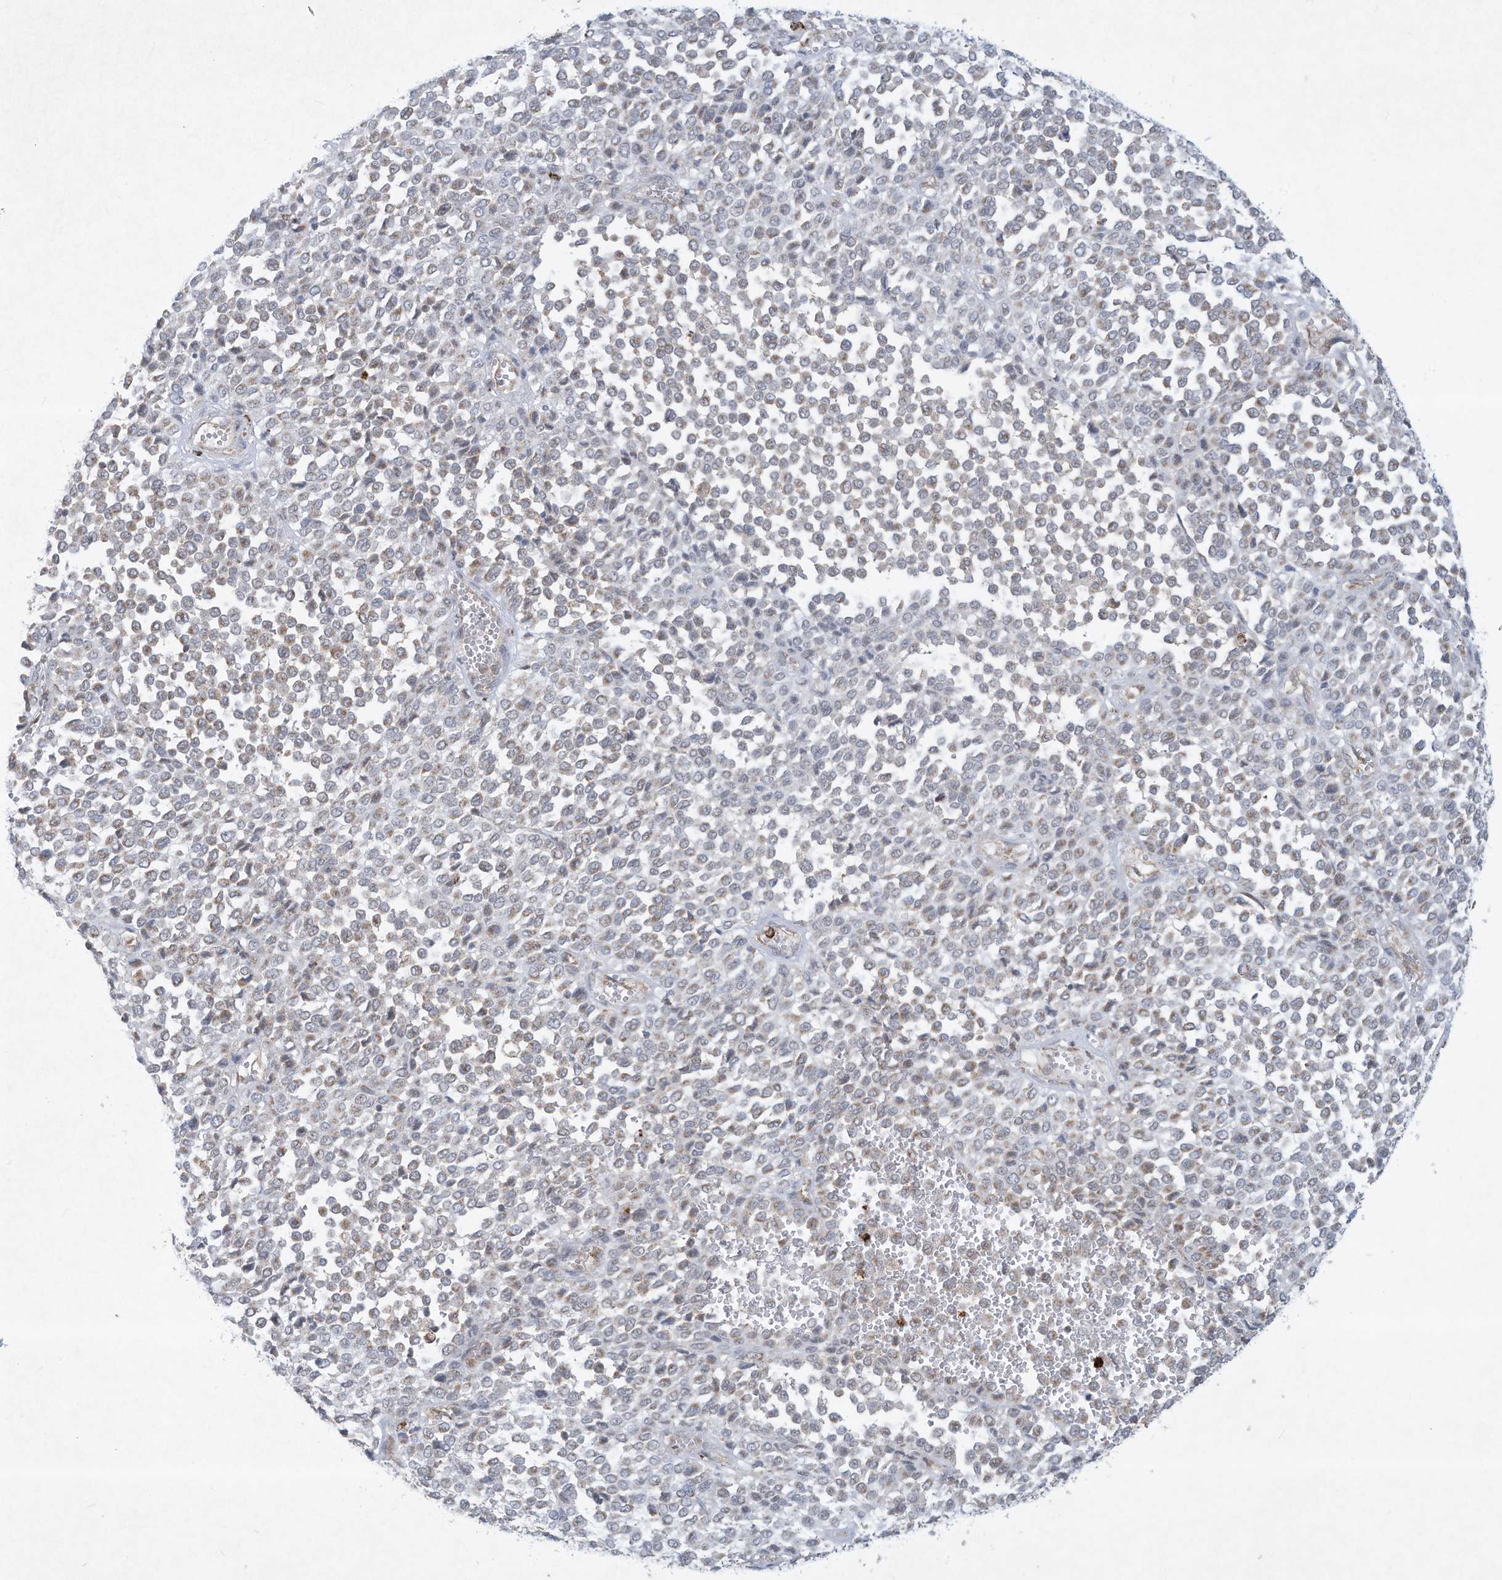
{"staining": {"intensity": "negative", "quantity": "none", "location": "none"}, "tissue": "melanoma", "cell_type": "Tumor cells", "image_type": "cancer", "snomed": [{"axis": "morphology", "description": "Malignant melanoma, Metastatic site"}, {"axis": "topography", "description": "Pancreas"}], "caption": "Immunohistochemistry histopathology image of neoplastic tissue: malignant melanoma (metastatic site) stained with DAB (3,3'-diaminobenzidine) shows no significant protein expression in tumor cells.", "gene": "CHRNA4", "patient": {"sex": "female", "age": 30}}